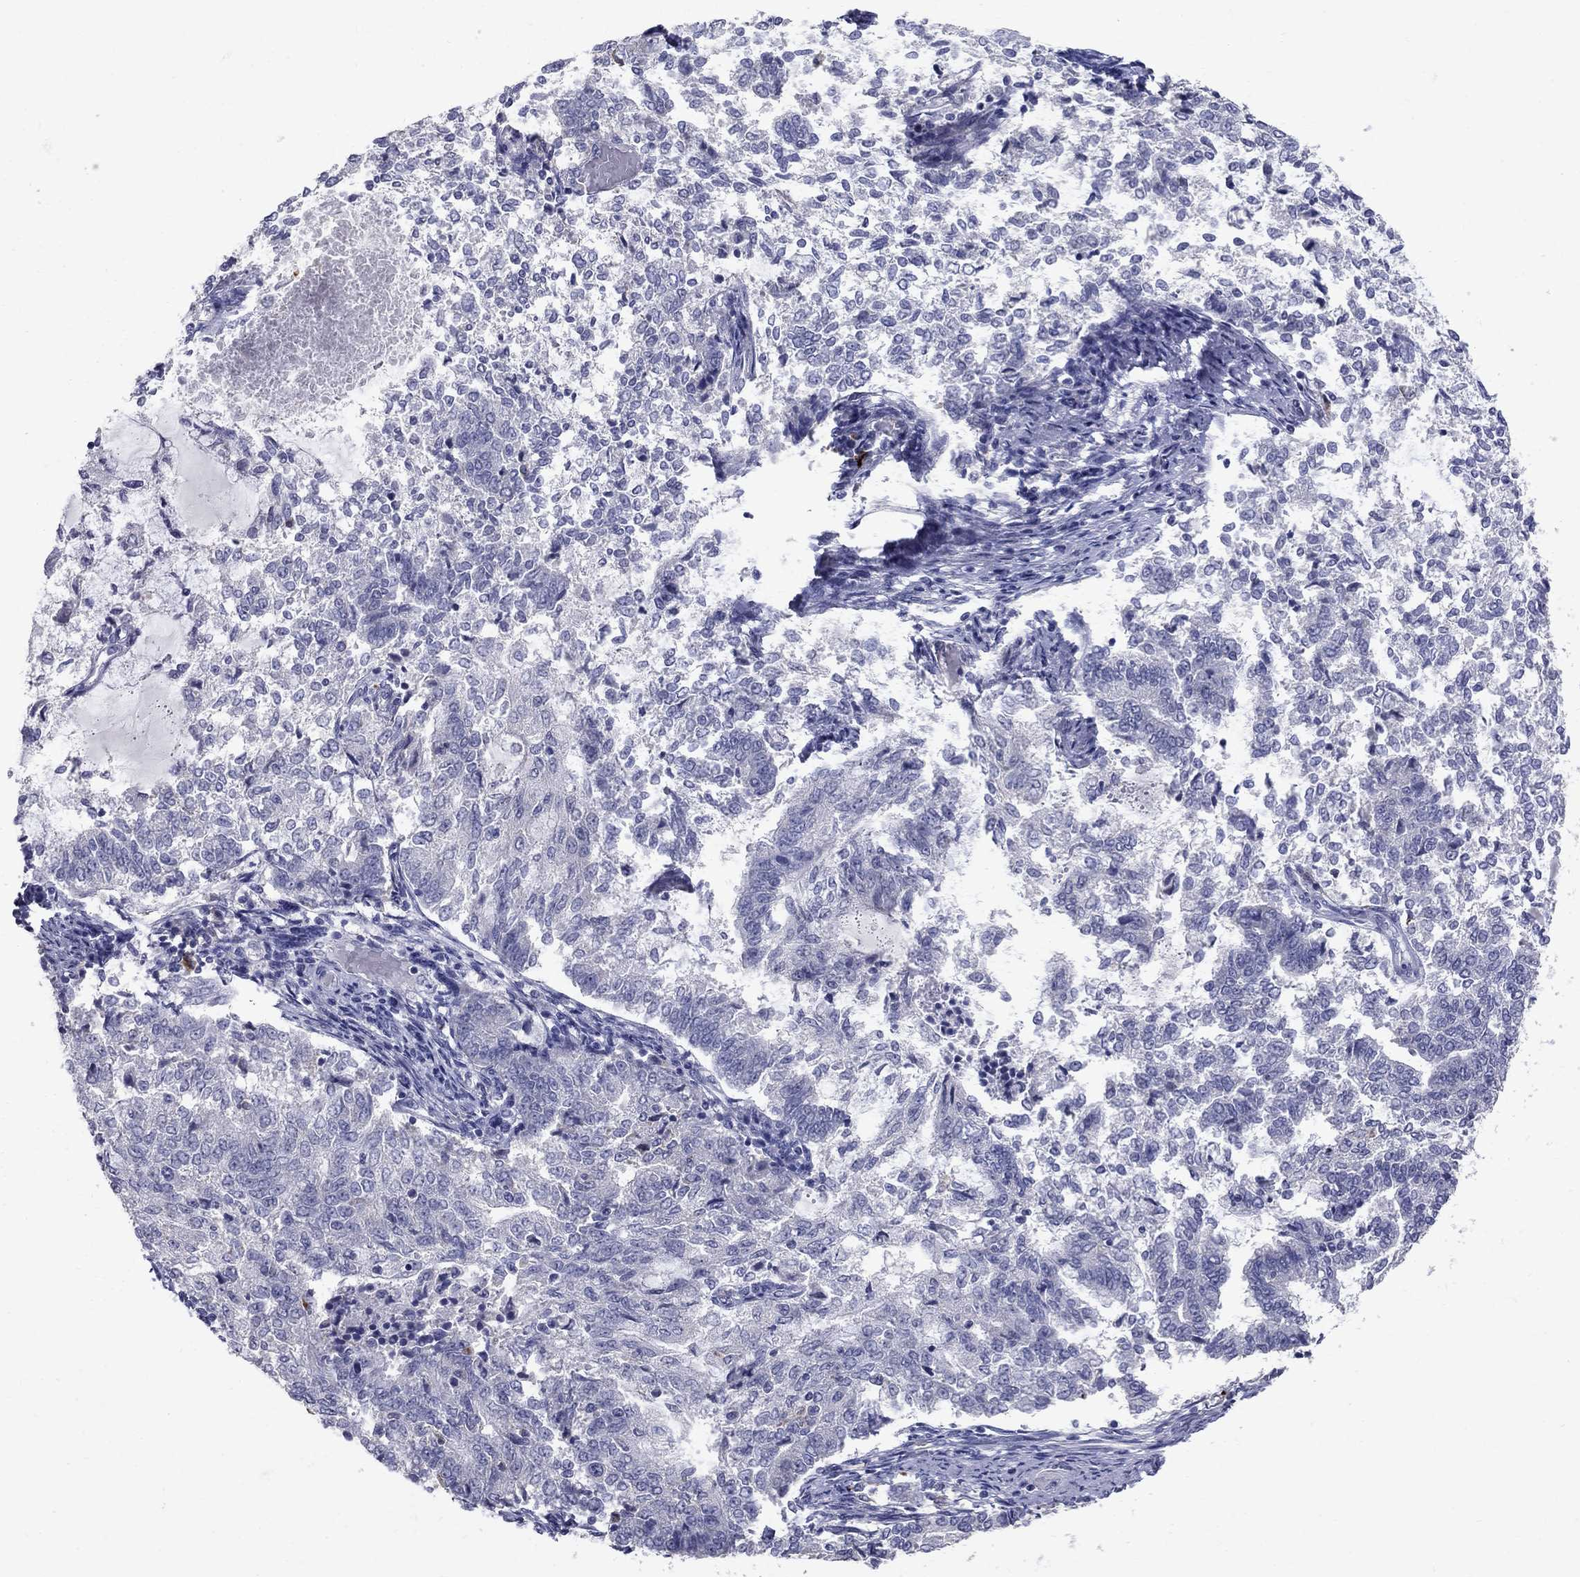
{"staining": {"intensity": "negative", "quantity": "none", "location": "none"}, "tissue": "endometrial cancer", "cell_type": "Tumor cells", "image_type": "cancer", "snomed": [{"axis": "morphology", "description": "Adenocarcinoma, NOS"}, {"axis": "topography", "description": "Endometrium"}], "caption": "Human endometrial cancer (adenocarcinoma) stained for a protein using immunohistochemistry shows no expression in tumor cells.", "gene": "TP53TG5", "patient": {"sex": "female", "age": 65}}